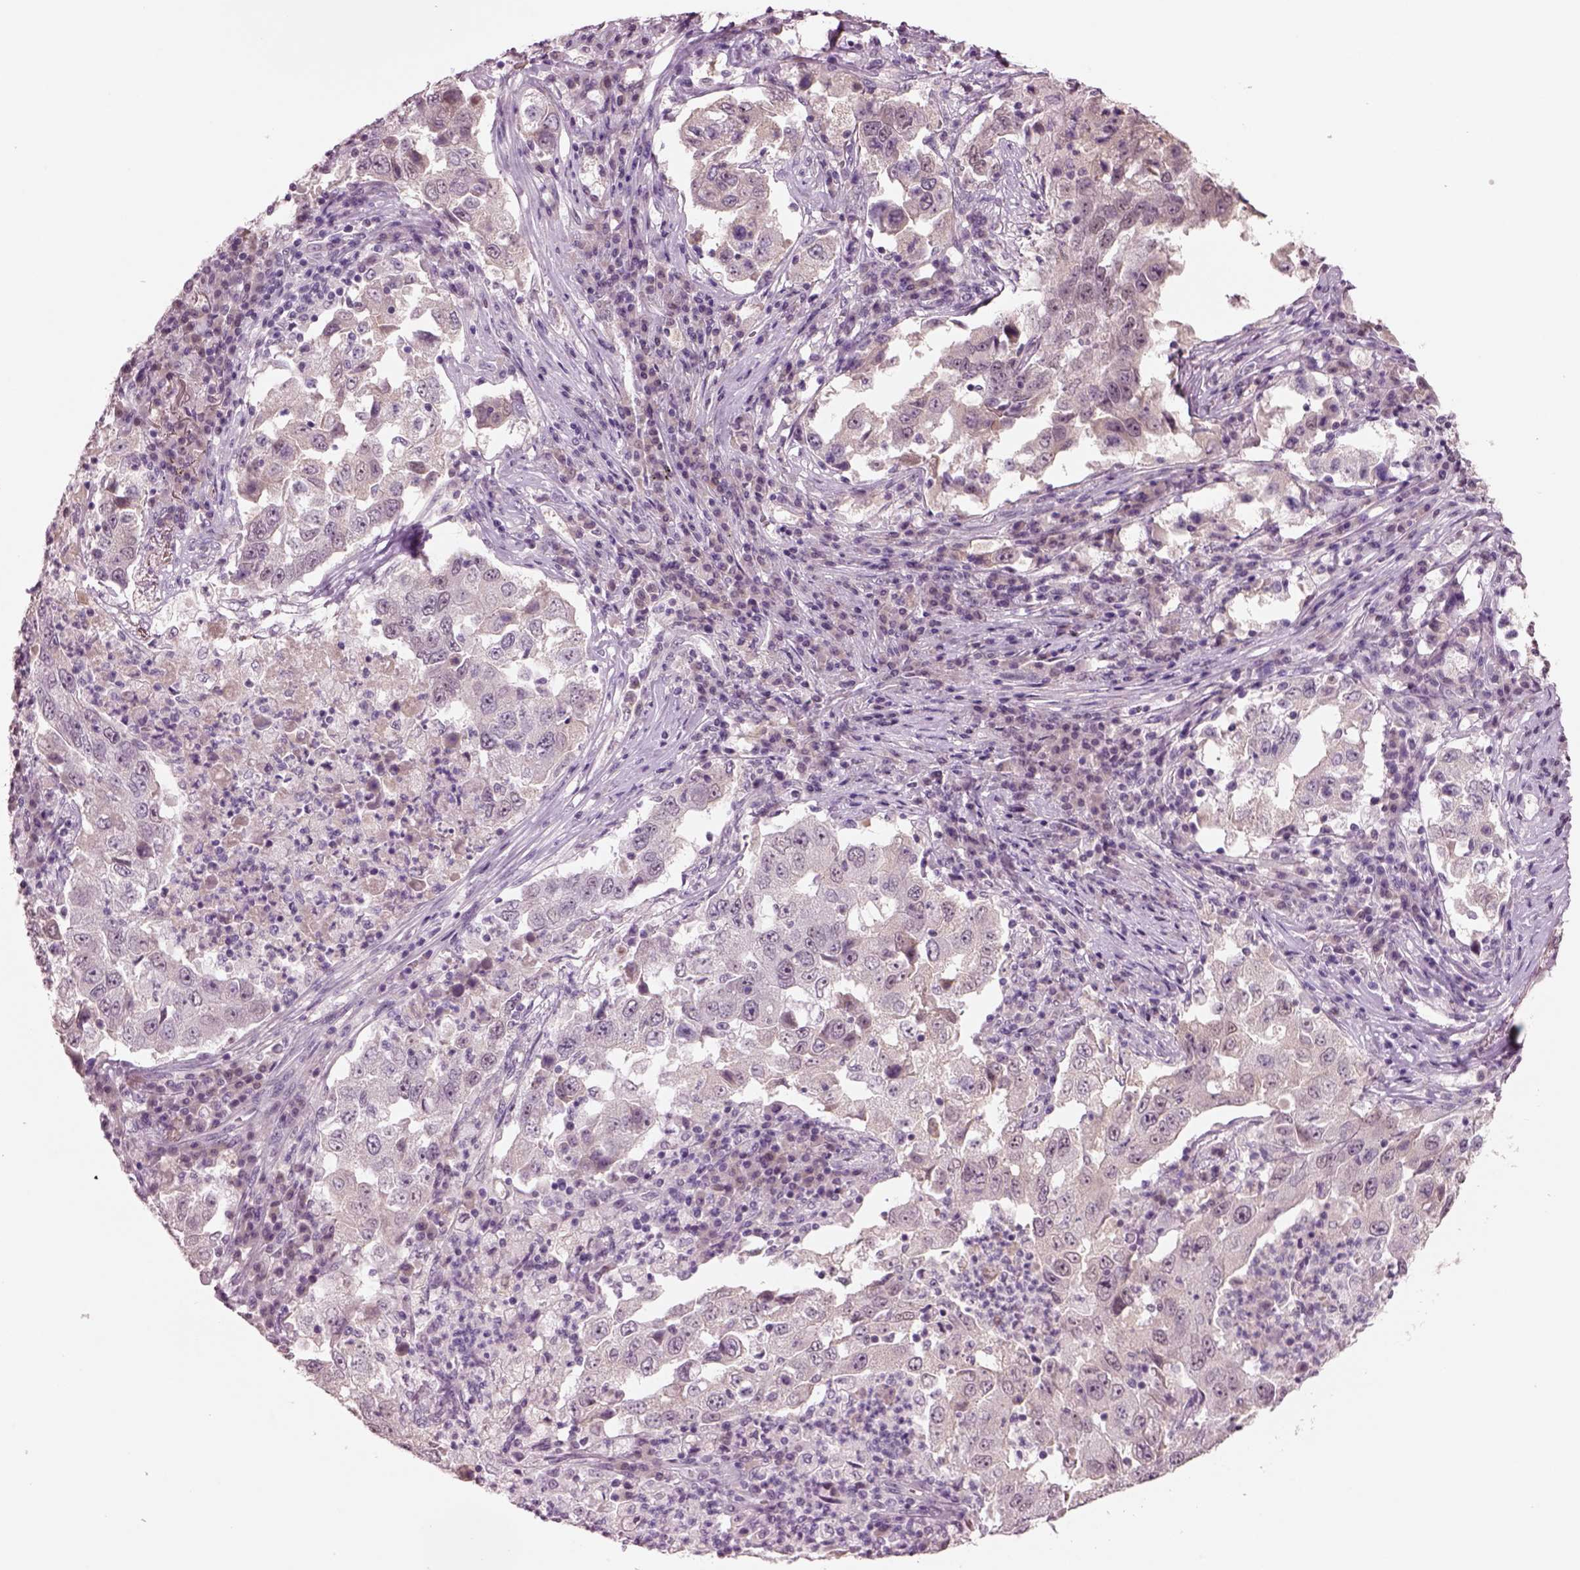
{"staining": {"intensity": "negative", "quantity": "none", "location": "none"}, "tissue": "lung cancer", "cell_type": "Tumor cells", "image_type": "cancer", "snomed": [{"axis": "morphology", "description": "Adenocarcinoma, NOS"}, {"axis": "topography", "description": "Lung"}], "caption": "Tumor cells are negative for brown protein staining in lung cancer (adenocarcinoma).", "gene": "SEPHS1", "patient": {"sex": "male", "age": 73}}